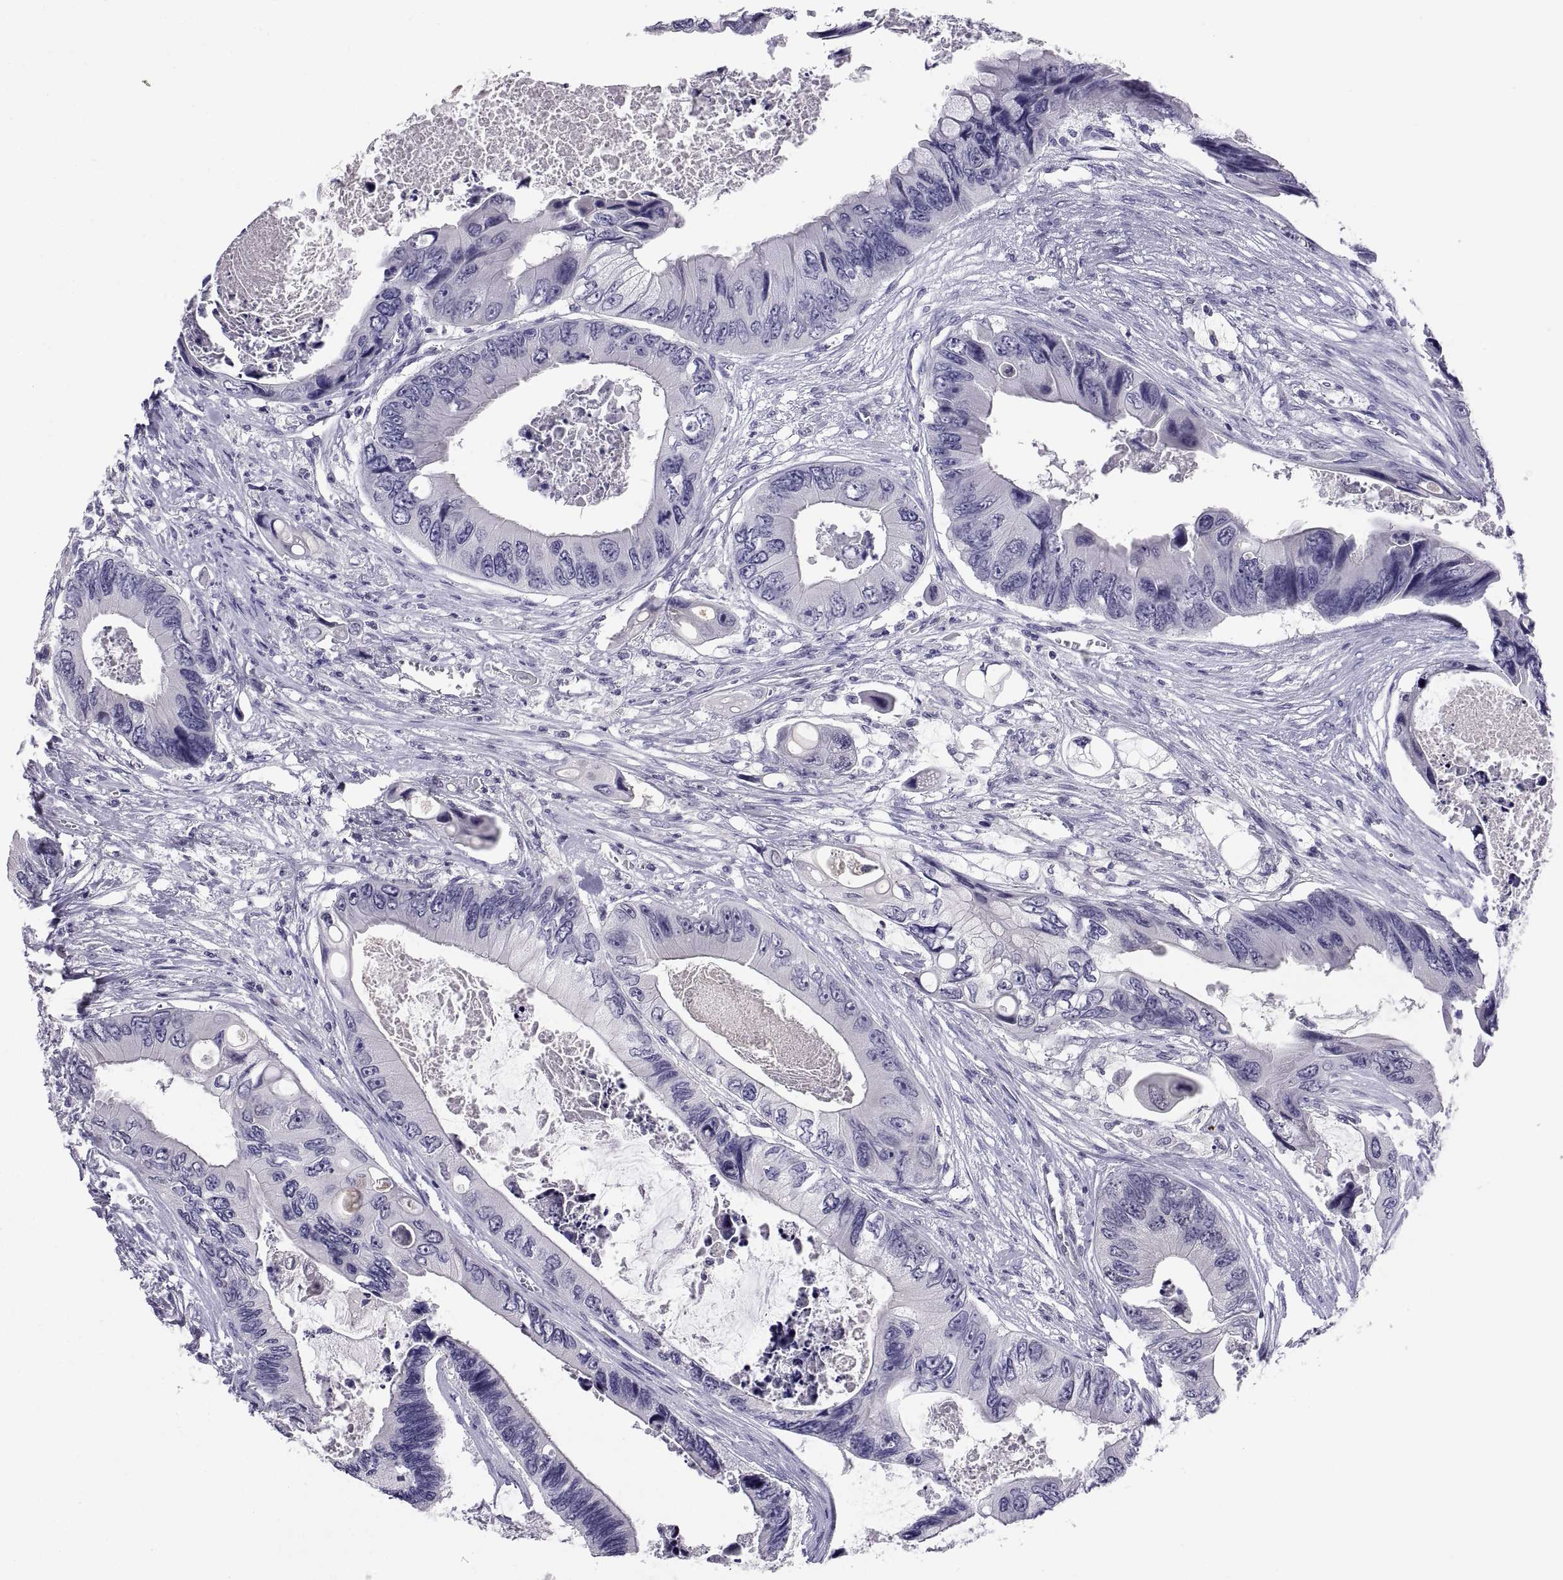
{"staining": {"intensity": "negative", "quantity": "none", "location": "none"}, "tissue": "colorectal cancer", "cell_type": "Tumor cells", "image_type": "cancer", "snomed": [{"axis": "morphology", "description": "Adenocarcinoma, NOS"}, {"axis": "topography", "description": "Rectum"}], "caption": "Immunohistochemistry of human adenocarcinoma (colorectal) displays no expression in tumor cells.", "gene": "TEX13A", "patient": {"sex": "male", "age": 63}}